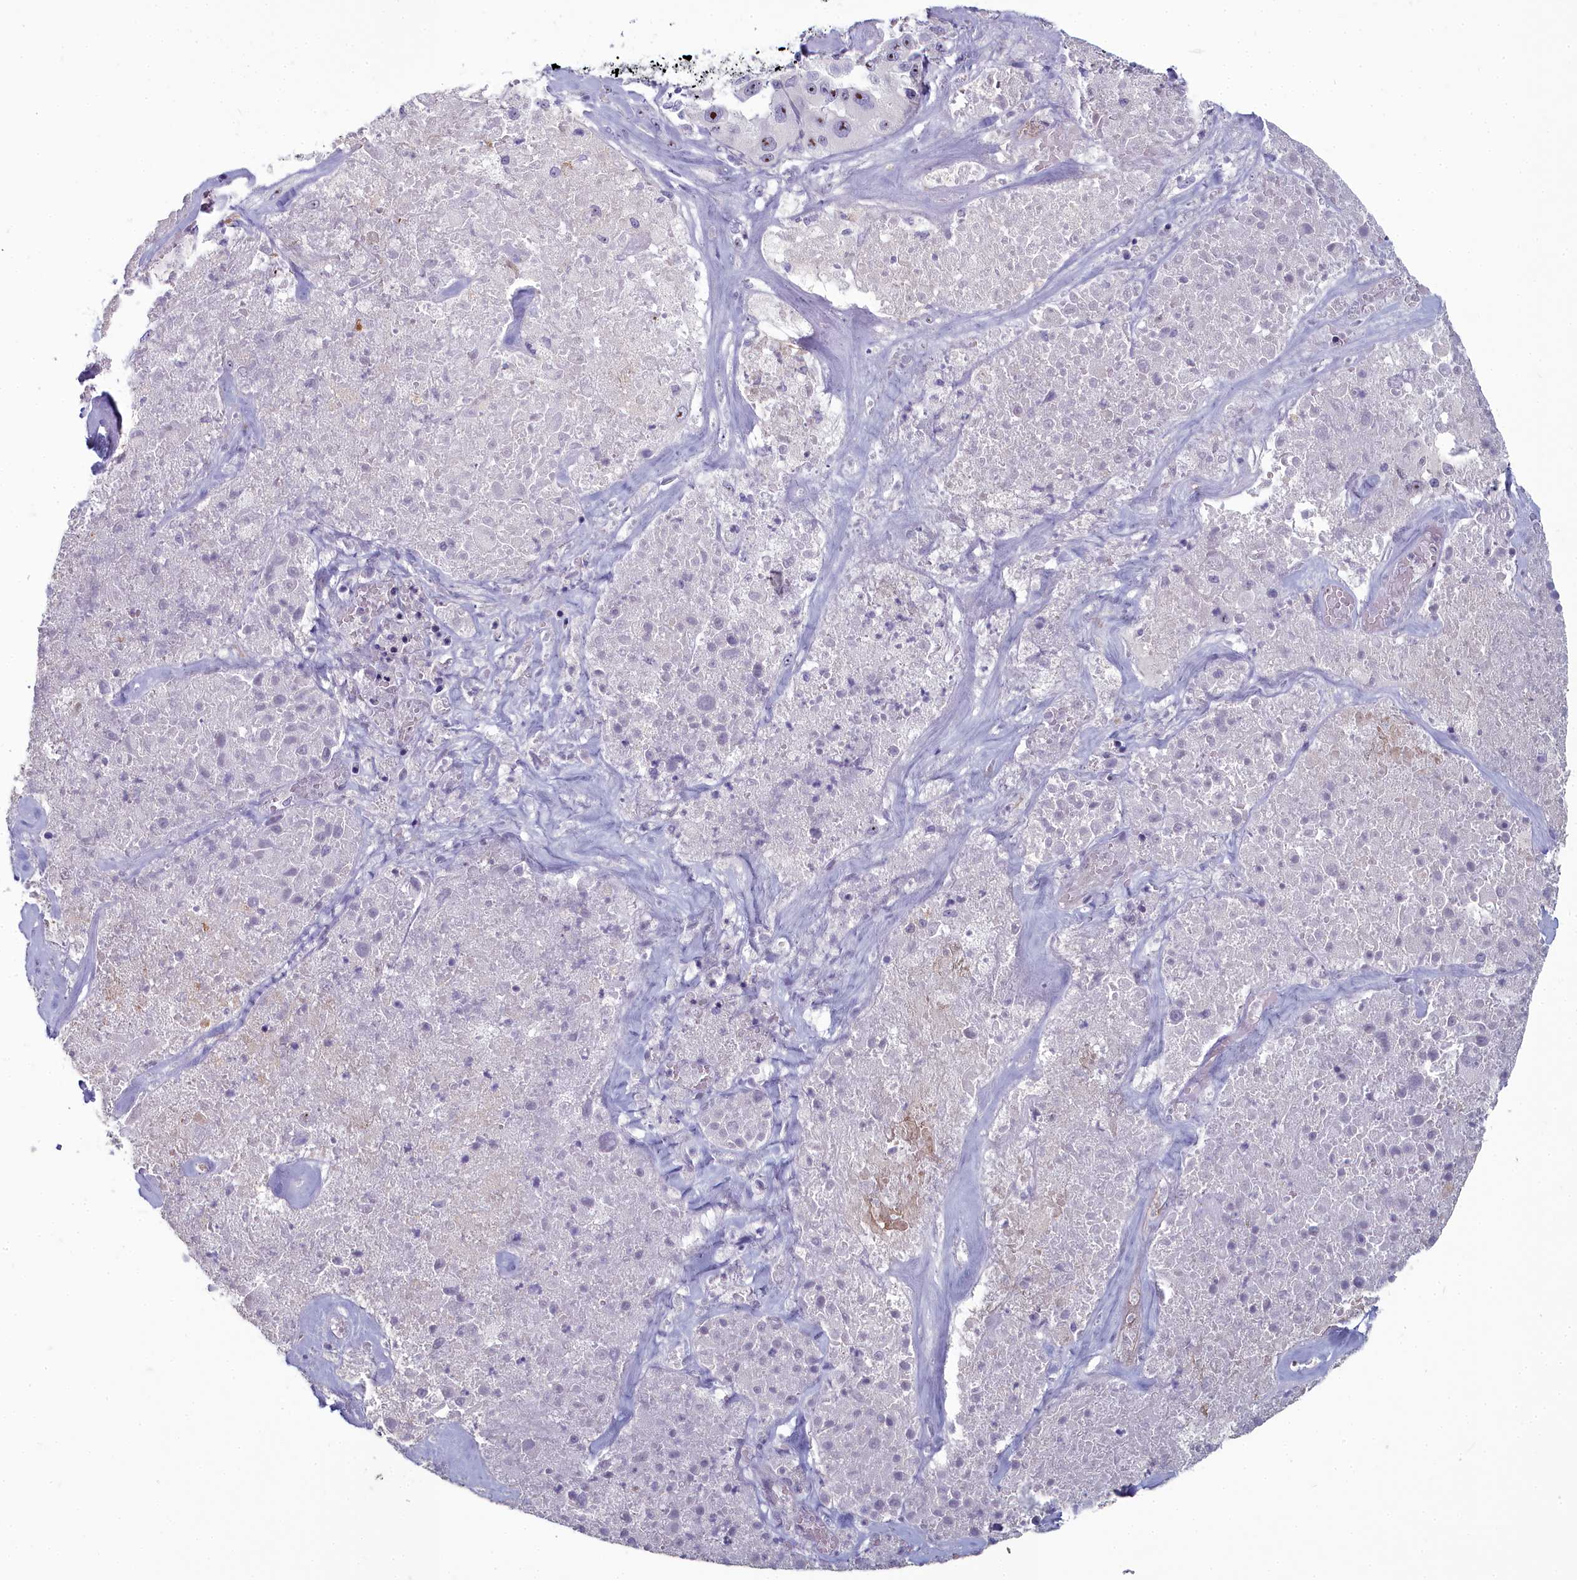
{"staining": {"intensity": "negative", "quantity": "none", "location": "none"}, "tissue": "melanoma", "cell_type": "Tumor cells", "image_type": "cancer", "snomed": [{"axis": "morphology", "description": "Malignant melanoma, Metastatic site"}, {"axis": "topography", "description": "Lymph node"}], "caption": "An immunohistochemistry histopathology image of melanoma is shown. There is no staining in tumor cells of melanoma.", "gene": "INSYN2A", "patient": {"sex": "male", "age": 62}}